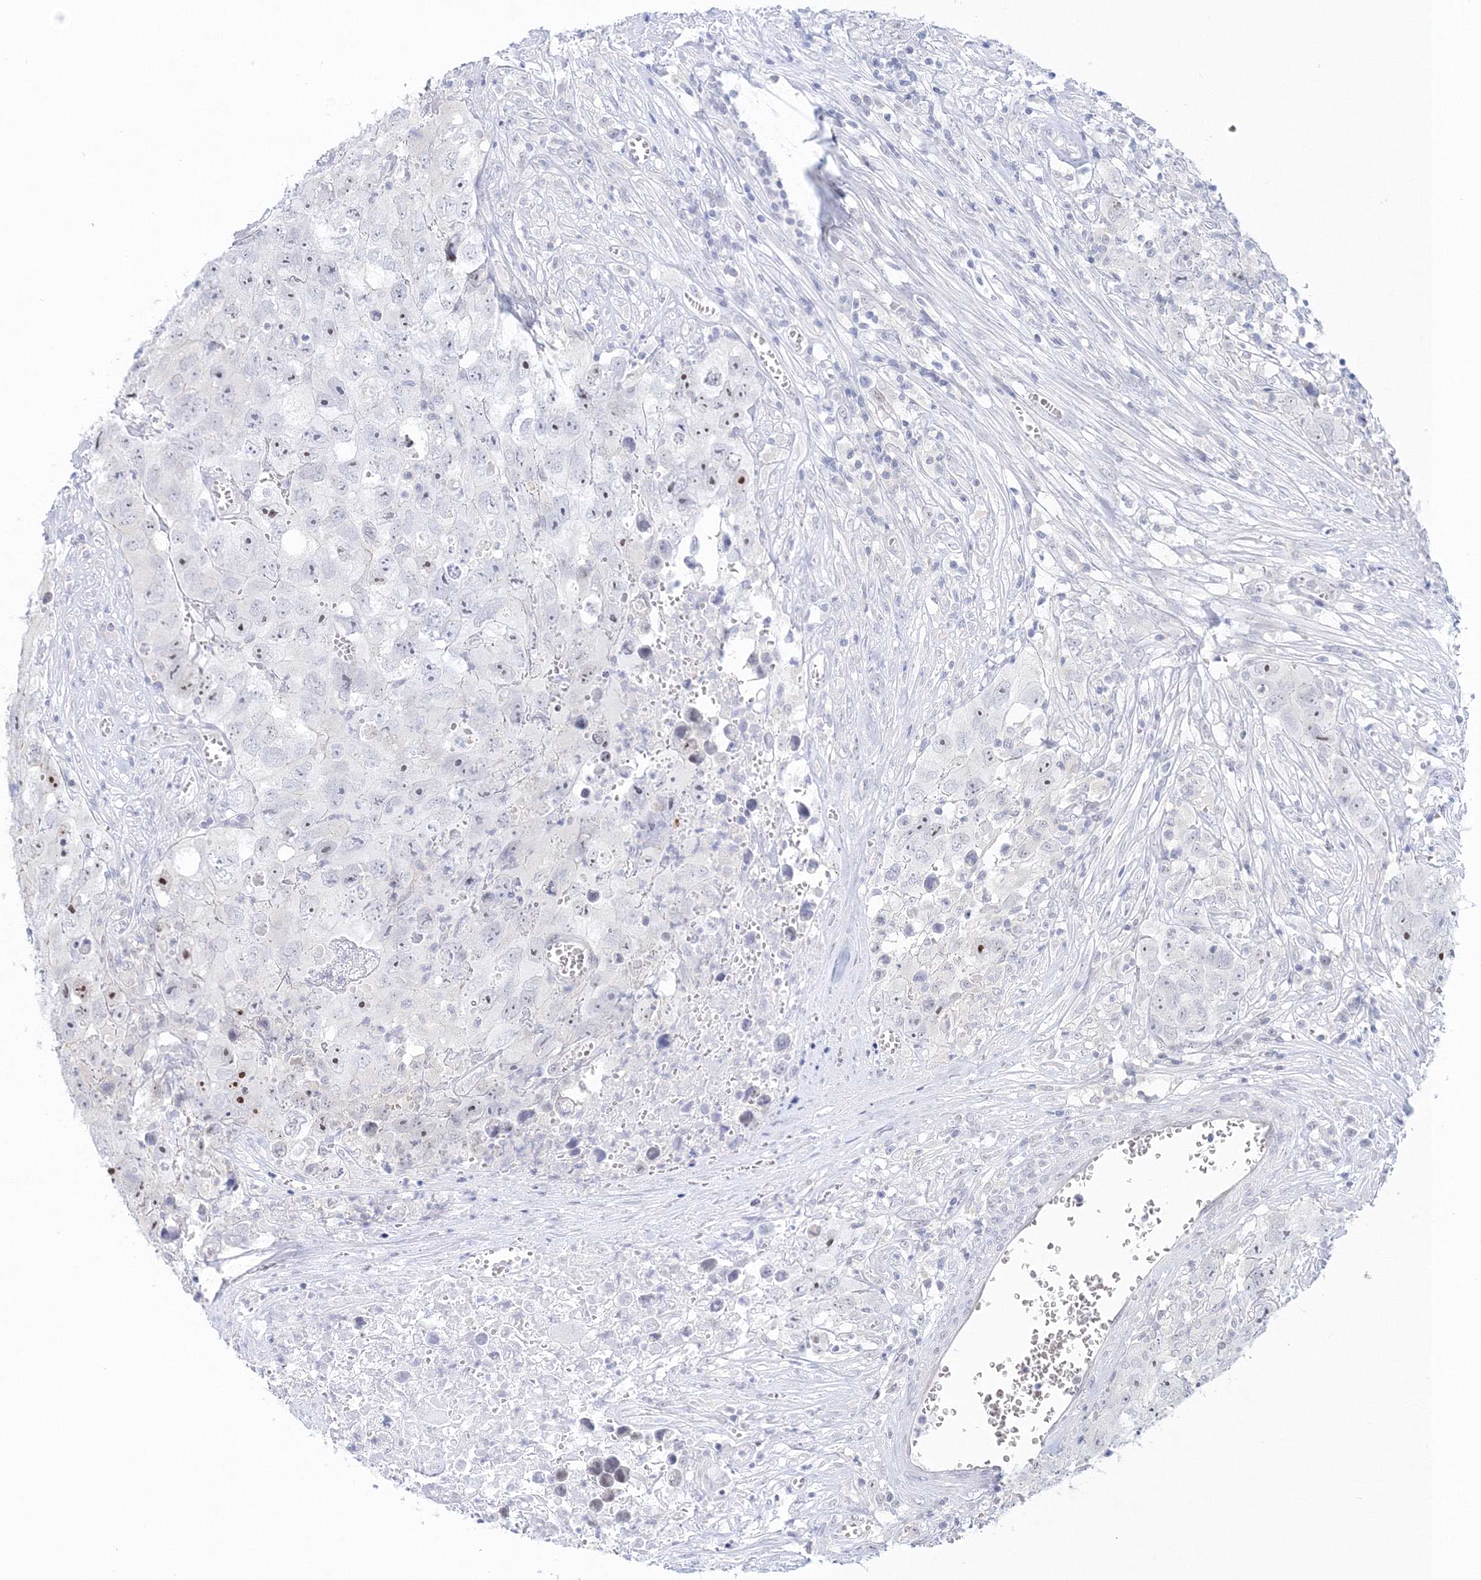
{"staining": {"intensity": "negative", "quantity": "none", "location": "none"}, "tissue": "testis cancer", "cell_type": "Tumor cells", "image_type": "cancer", "snomed": [{"axis": "morphology", "description": "Seminoma, NOS"}, {"axis": "morphology", "description": "Carcinoma, Embryonal, NOS"}, {"axis": "topography", "description": "Testis"}], "caption": "Testis cancer (seminoma) stained for a protein using IHC reveals no positivity tumor cells.", "gene": "VSIG1", "patient": {"sex": "male", "age": 43}}